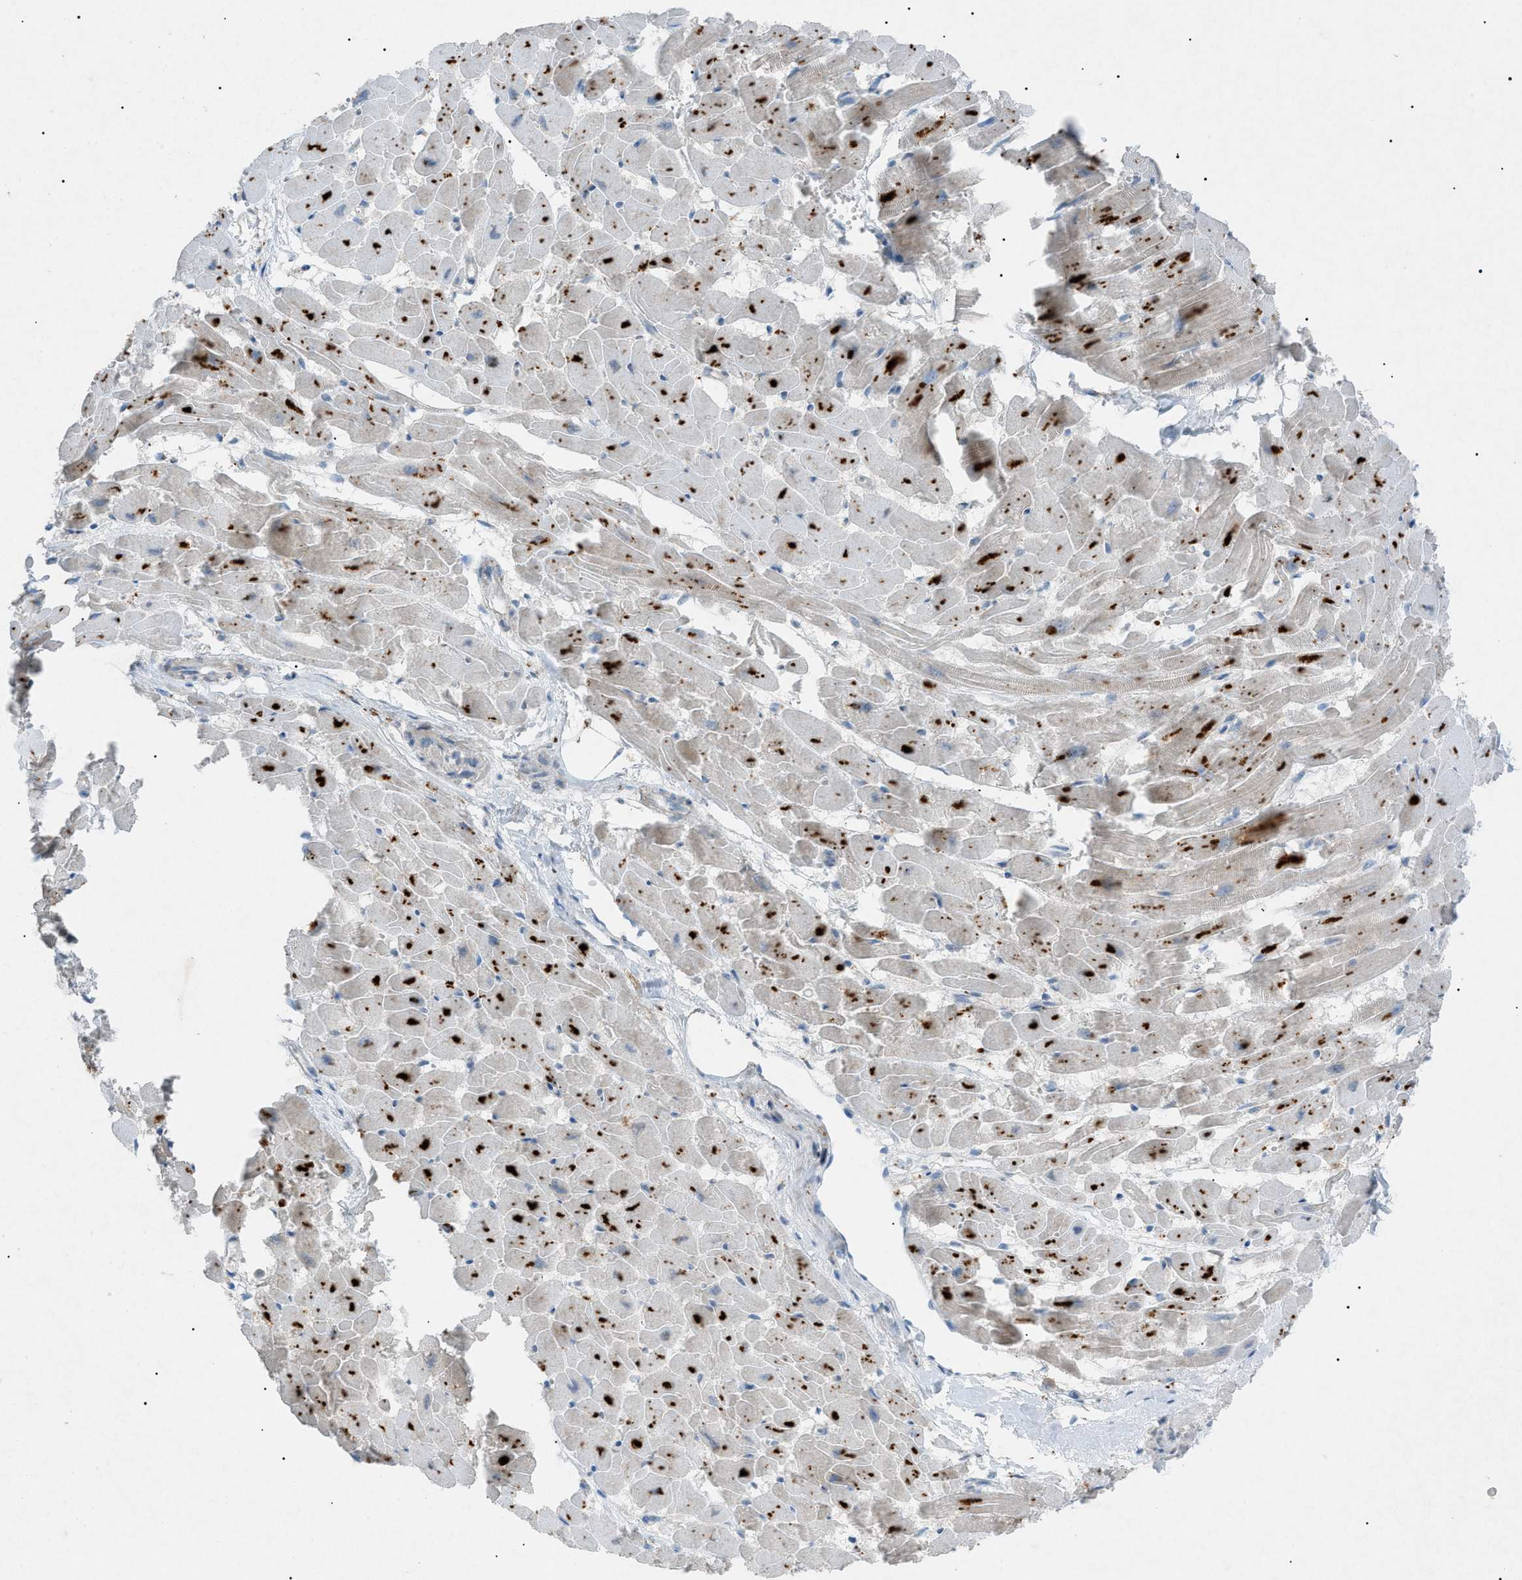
{"staining": {"intensity": "moderate", "quantity": "<25%", "location": "cytoplasmic/membranous"}, "tissue": "heart muscle", "cell_type": "Cardiomyocytes", "image_type": "normal", "snomed": [{"axis": "morphology", "description": "Normal tissue, NOS"}, {"axis": "topography", "description": "Heart"}], "caption": "This micrograph exhibits unremarkable heart muscle stained with IHC to label a protein in brown. The cytoplasmic/membranous of cardiomyocytes show moderate positivity for the protein. Nuclei are counter-stained blue.", "gene": "BTK", "patient": {"sex": "female", "age": 19}}